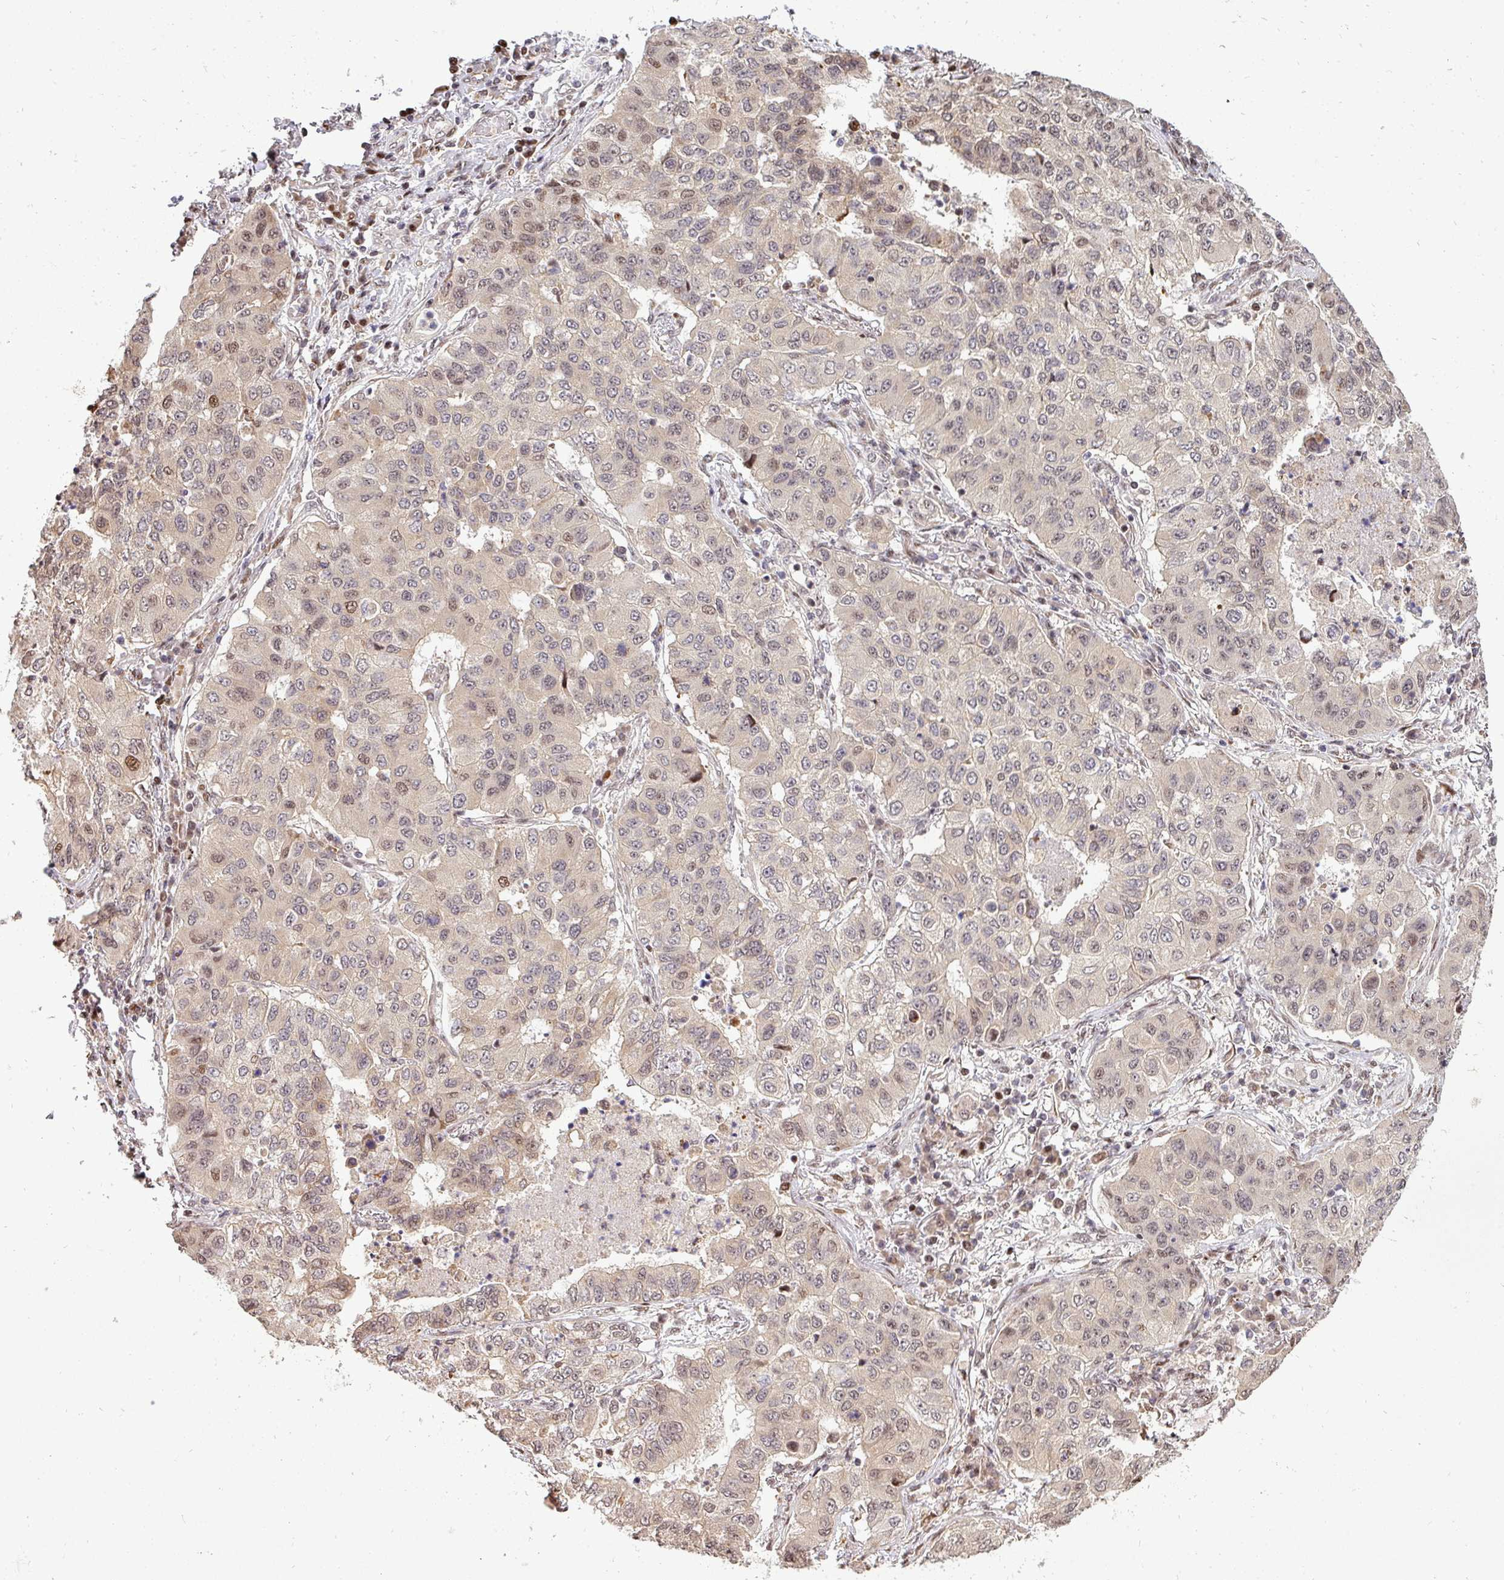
{"staining": {"intensity": "weak", "quantity": "25%-75%", "location": "nuclear"}, "tissue": "lung cancer", "cell_type": "Tumor cells", "image_type": "cancer", "snomed": [{"axis": "morphology", "description": "Squamous cell carcinoma, NOS"}, {"axis": "topography", "description": "Lung"}], "caption": "DAB immunohistochemical staining of human lung squamous cell carcinoma shows weak nuclear protein positivity in approximately 25%-75% of tumor cells. Nuclei are stained in blue.", "gene": "PATZ1", "patient": {"sex": "male", "age": 74}}